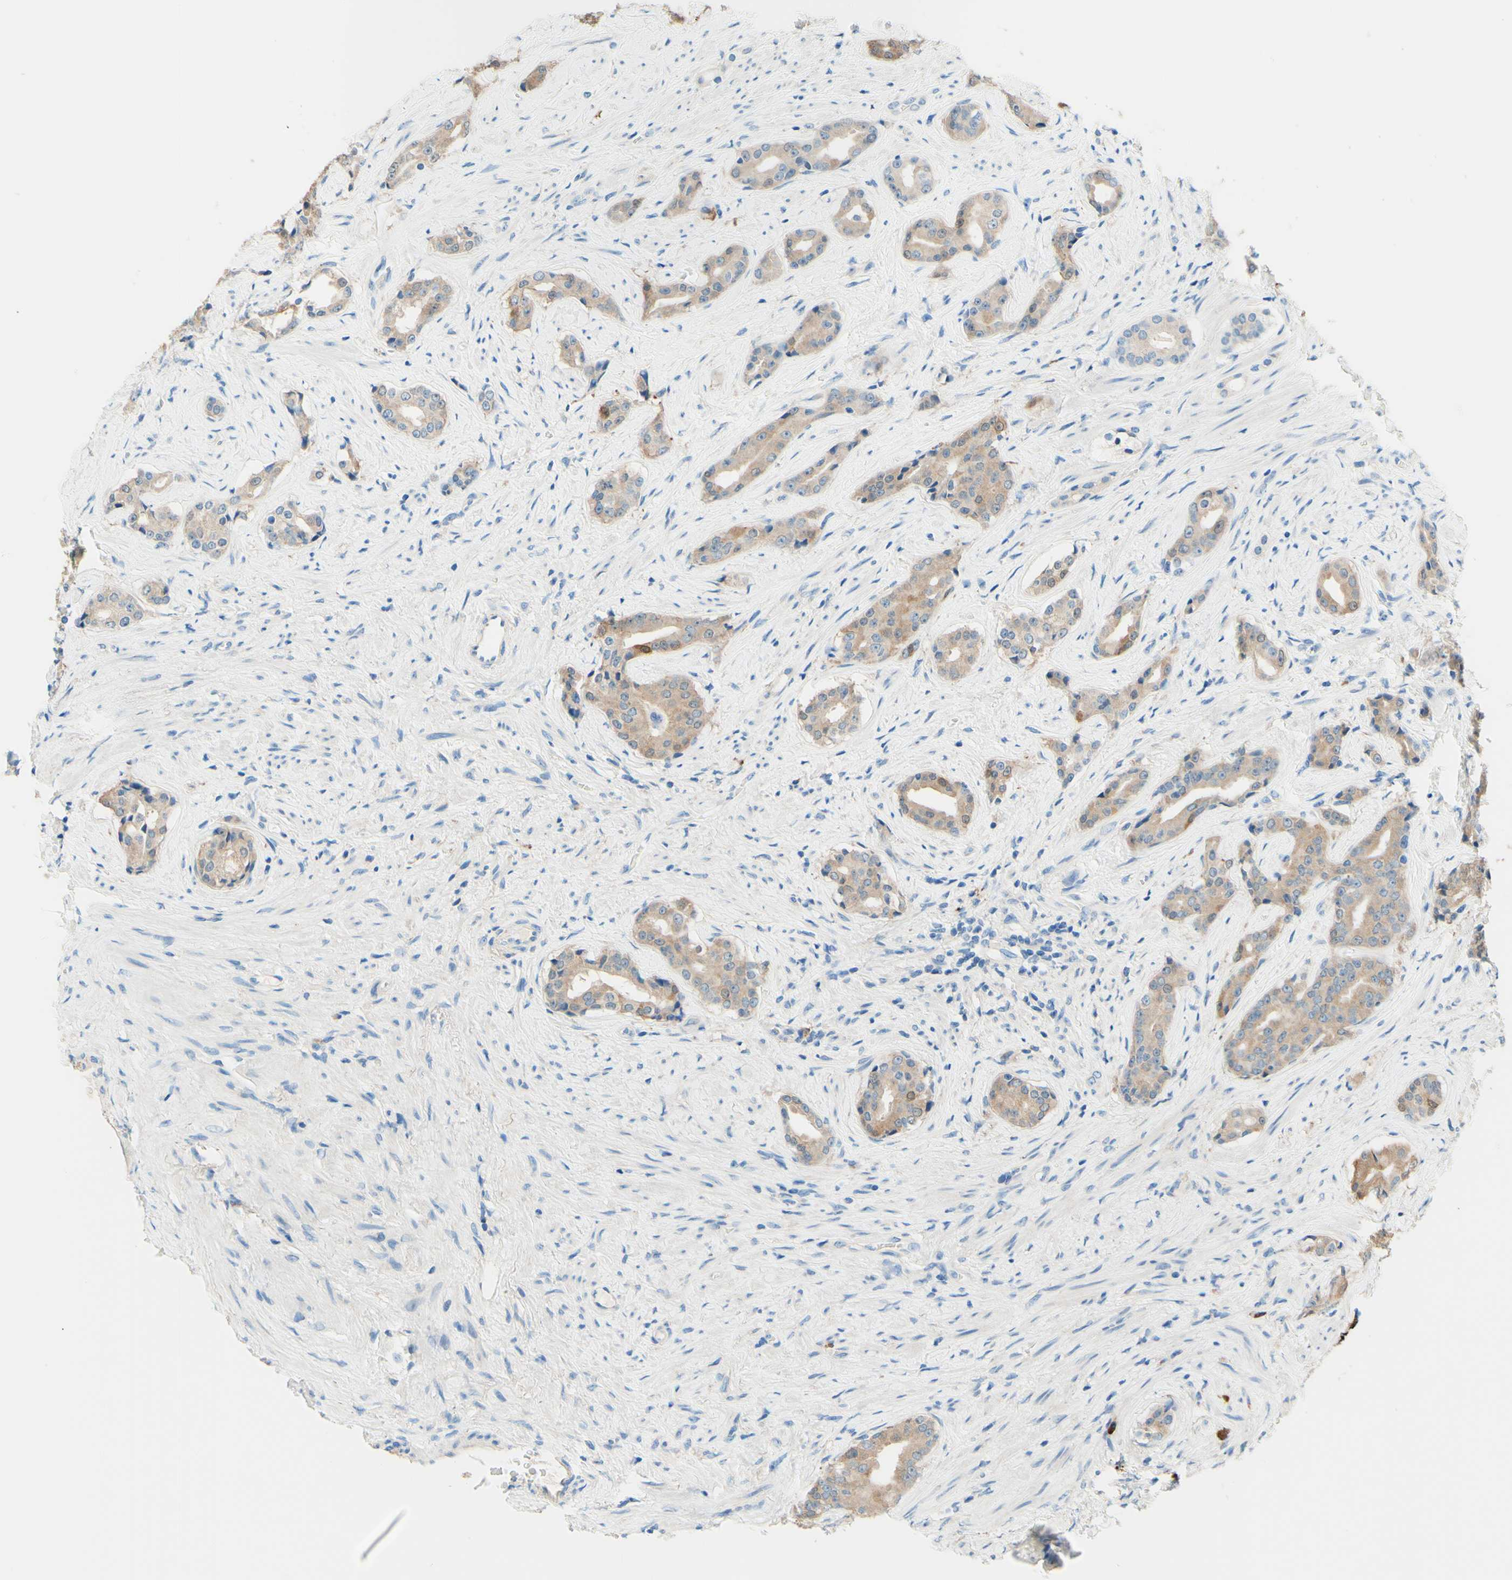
{"staining": {"intensity": "weak", "quantity": ">75%", "location": "cytoplasmic/membranous"}, "tissue": "prostate cancer", "cell_type": "Tumor cells", "image_type": "cancer", "snomed": [{"axis": "morphology", "description": "Adenocarcinoma, High grade"}, {"axis": "topography", "description": "Prostate"}], "caption": "Protein staining of prostate high-grade adenocarcinoma tissue demonstrates weak cytoplasmic/membranous staining in about >75% of tumor cells.", "gene": "PASD1", "patient": {"sex": "male", "age": 71}}